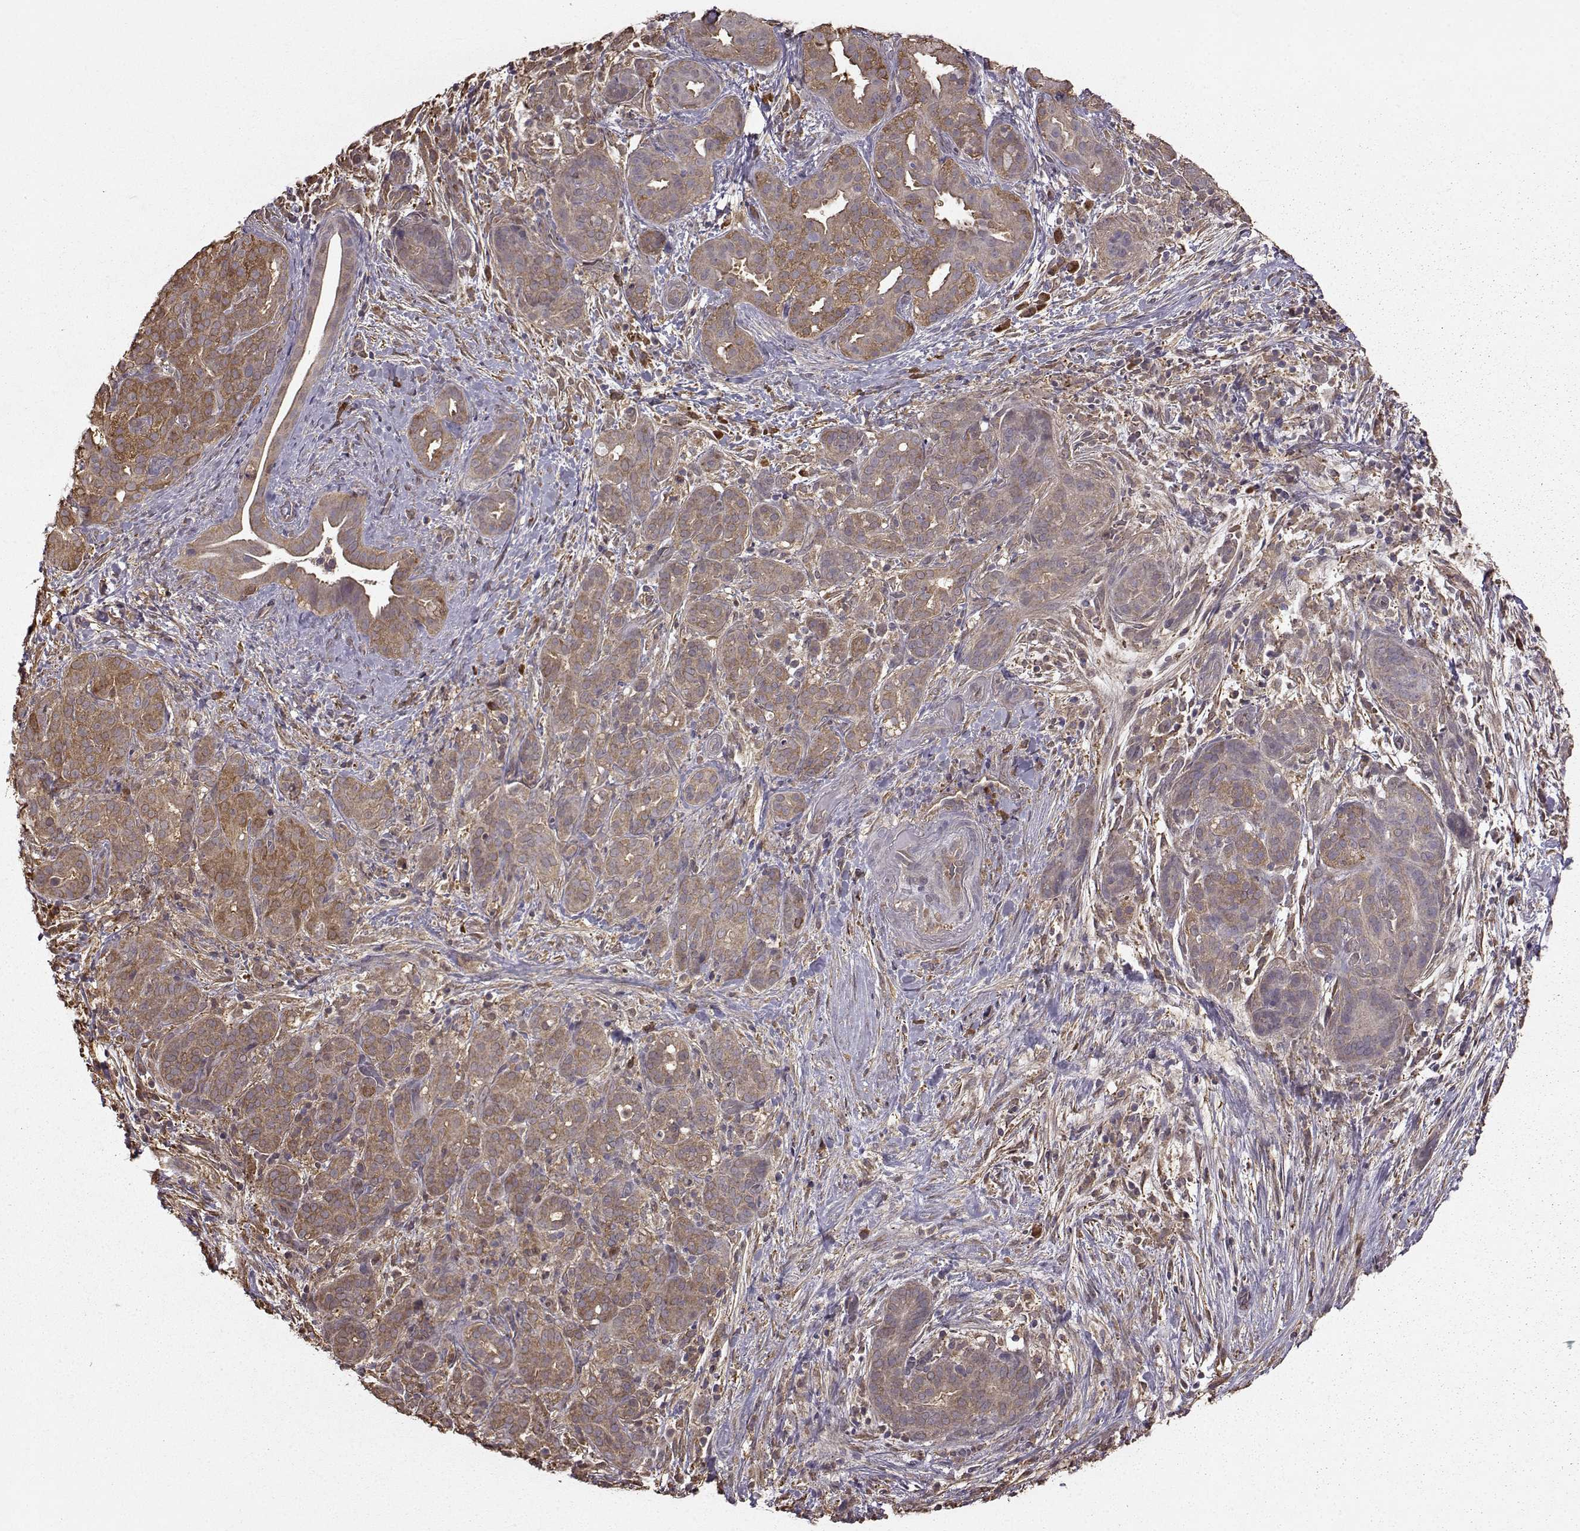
{"staining": {"intensity": "moderate", "quantity": "25%-75%", "location": "cytoplasmic/membranous"}, "tissue": "pancreatic cancer", "cell_type": "Tumor cells", "image_type": "cancer", "snomed": [{"axis": "morphology", "description": "Adenocarcinoma, NOS"}, {"axis": "topography", "description": "Pancreas"}], "caption": "Tumor cells show medium levels of moderate cytoplasmic/membranous expression in approximately 25%-75% of cells in pancreatic adenocarcinoma.", "gene": "NME1-NME2", "patient": {"sex": "male", "age": 44}}